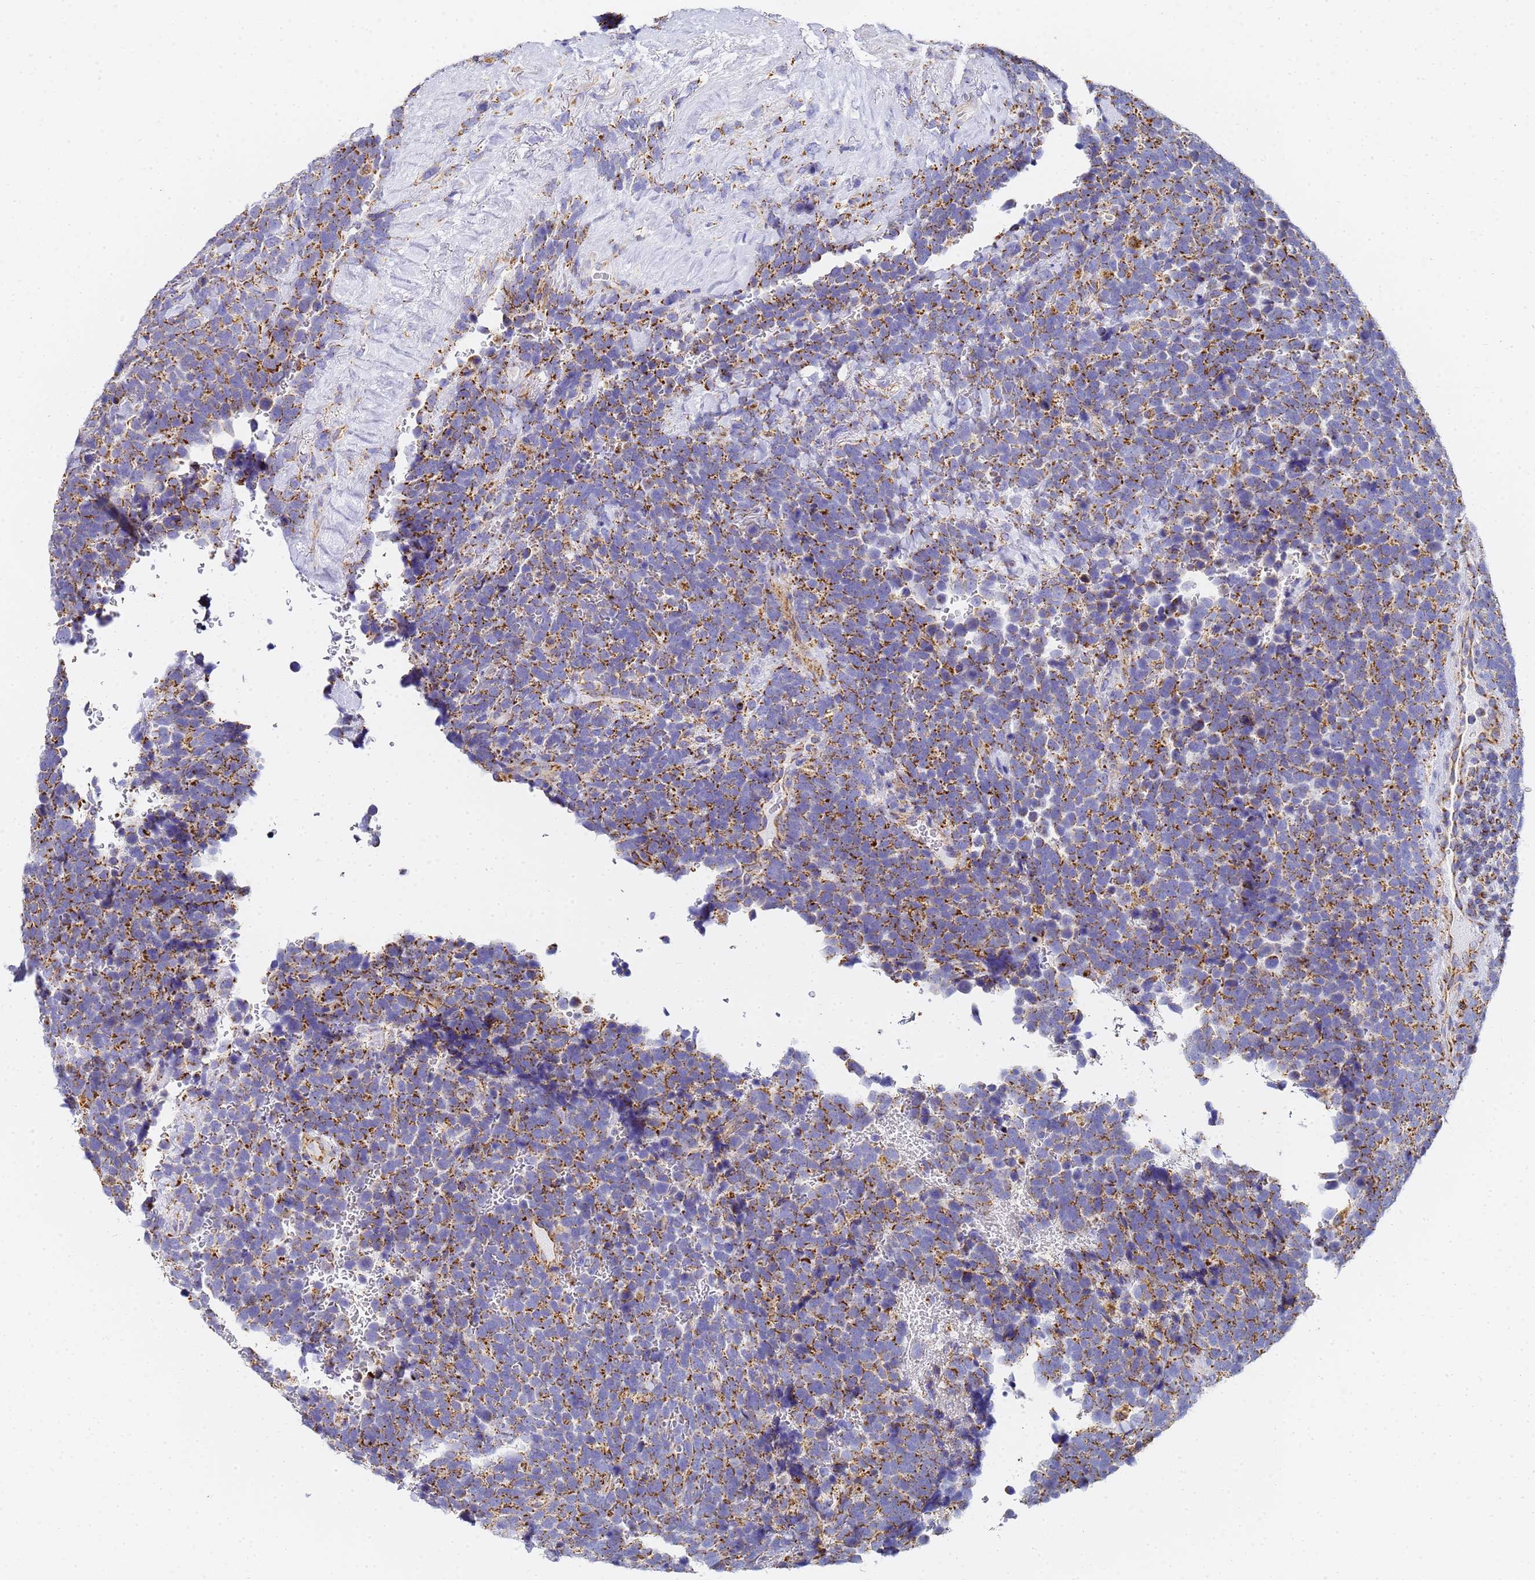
{"staining": {"intensity": "moderate", "quantity": ">75%", "location": "cytoplasmic/membranous"}, "tissue": "urothelial cancer", "cell_type": "Tumor cells", "image_type": "cancer", "snomed": [{"axis": "morphology", "description": "Urothelial carcinoma, High grade"}, {"axis": "topography", "description": "Urinary bladder"}], "caption": "Urothelial cancer stained with a brown dye exhibits moderate cytoplasmic/membranous positive positivity in approximately >75% of tumor cells.", "gene": "CNIH4", "patient": {"sex": "female", "age": 82}}